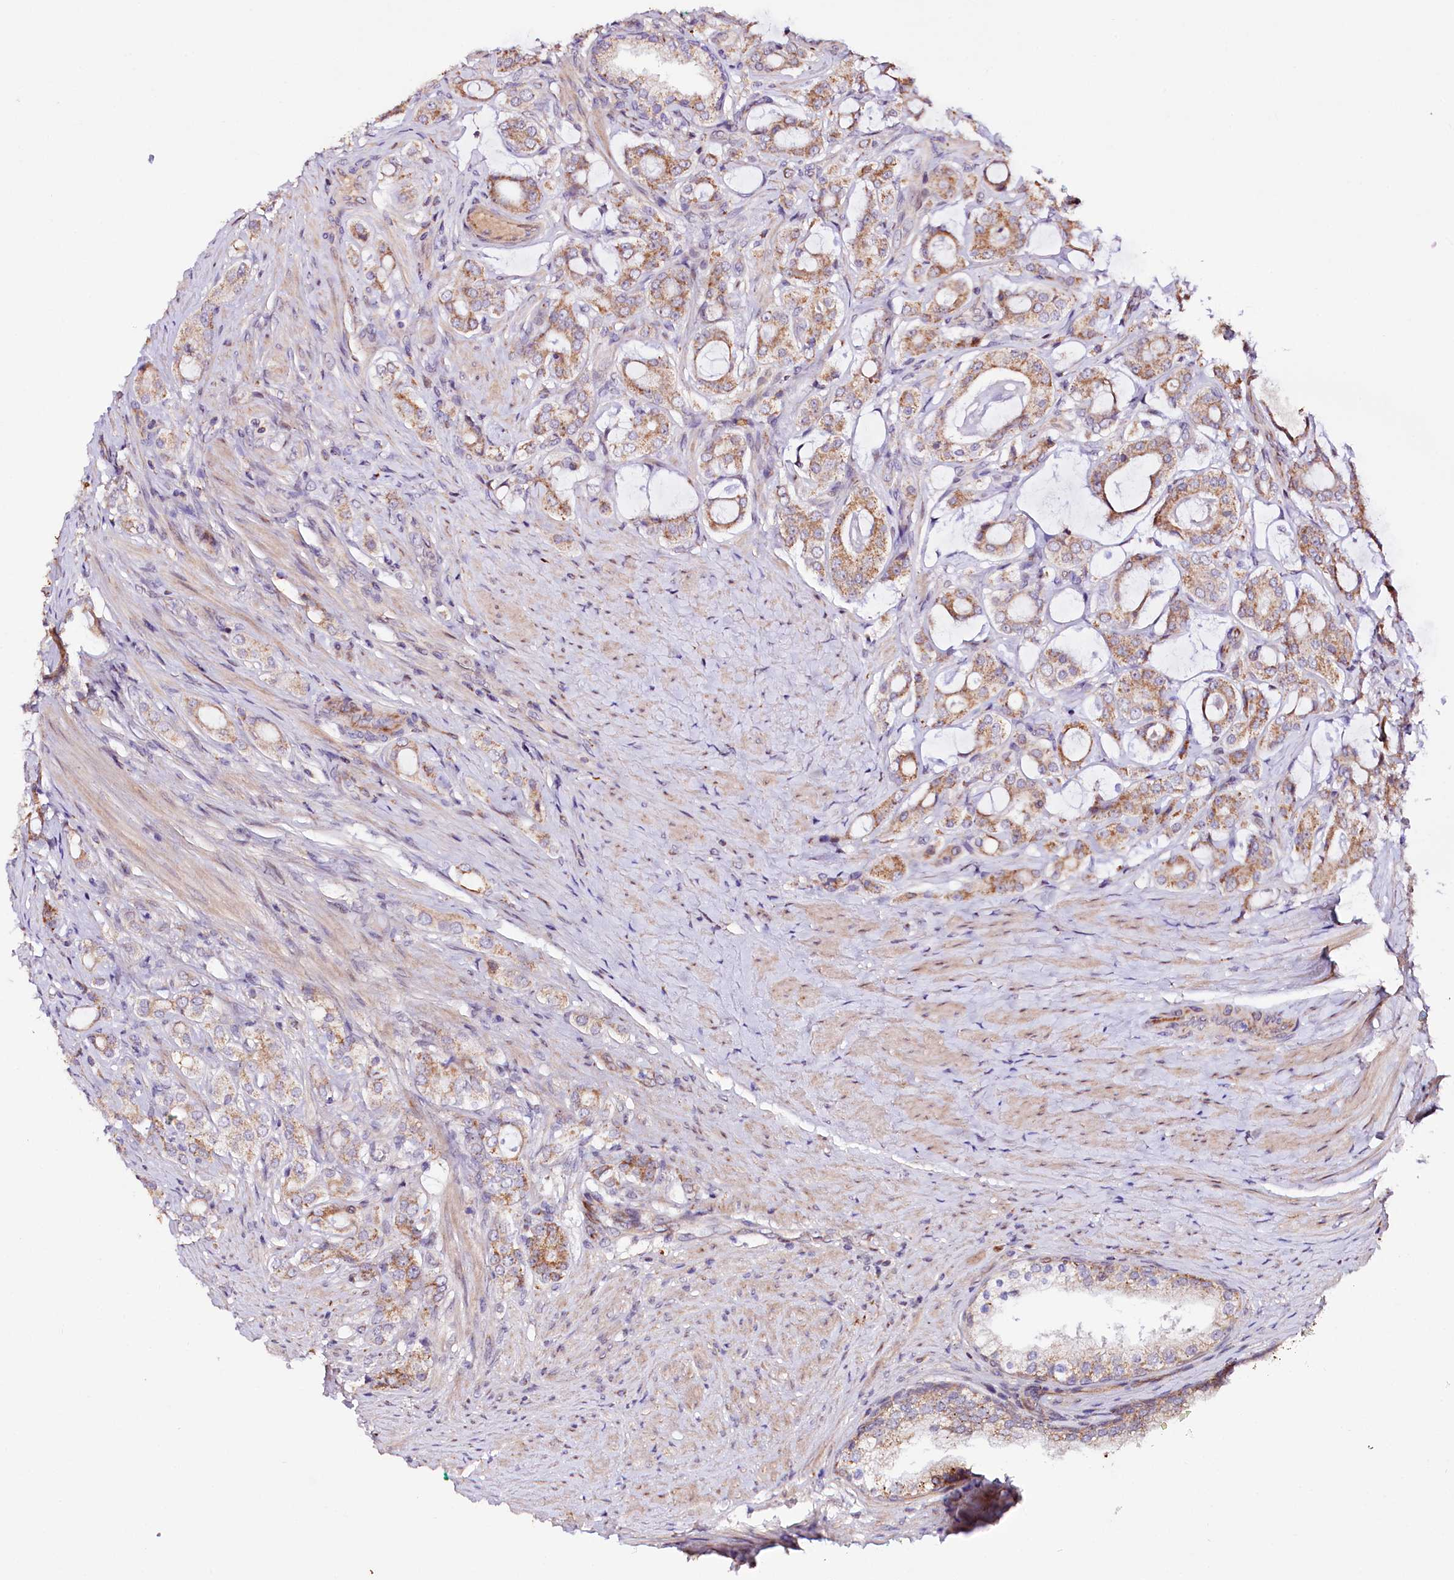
{"staining": {"intensity": "moderate", "quantity": ">75%", "location": "cytoplasmic/membranous"}, "tissue": "prostate cancer", "cell_type": "Tumor cells", "image_type": "cancer", "snomed": [{"axis": "morphology", "description": "Adenocarcinoma, High grade"}, {"axis": "topography", "description": "Prostate"}], "caption": "Adenocarcinoma (high-grade) (prostate) tissue displays moderate cytoplasmic/membranous staining in approximately >75% of tumor cells", "gene": "ST7", "patient": {"sex": "male", "age": 63}}